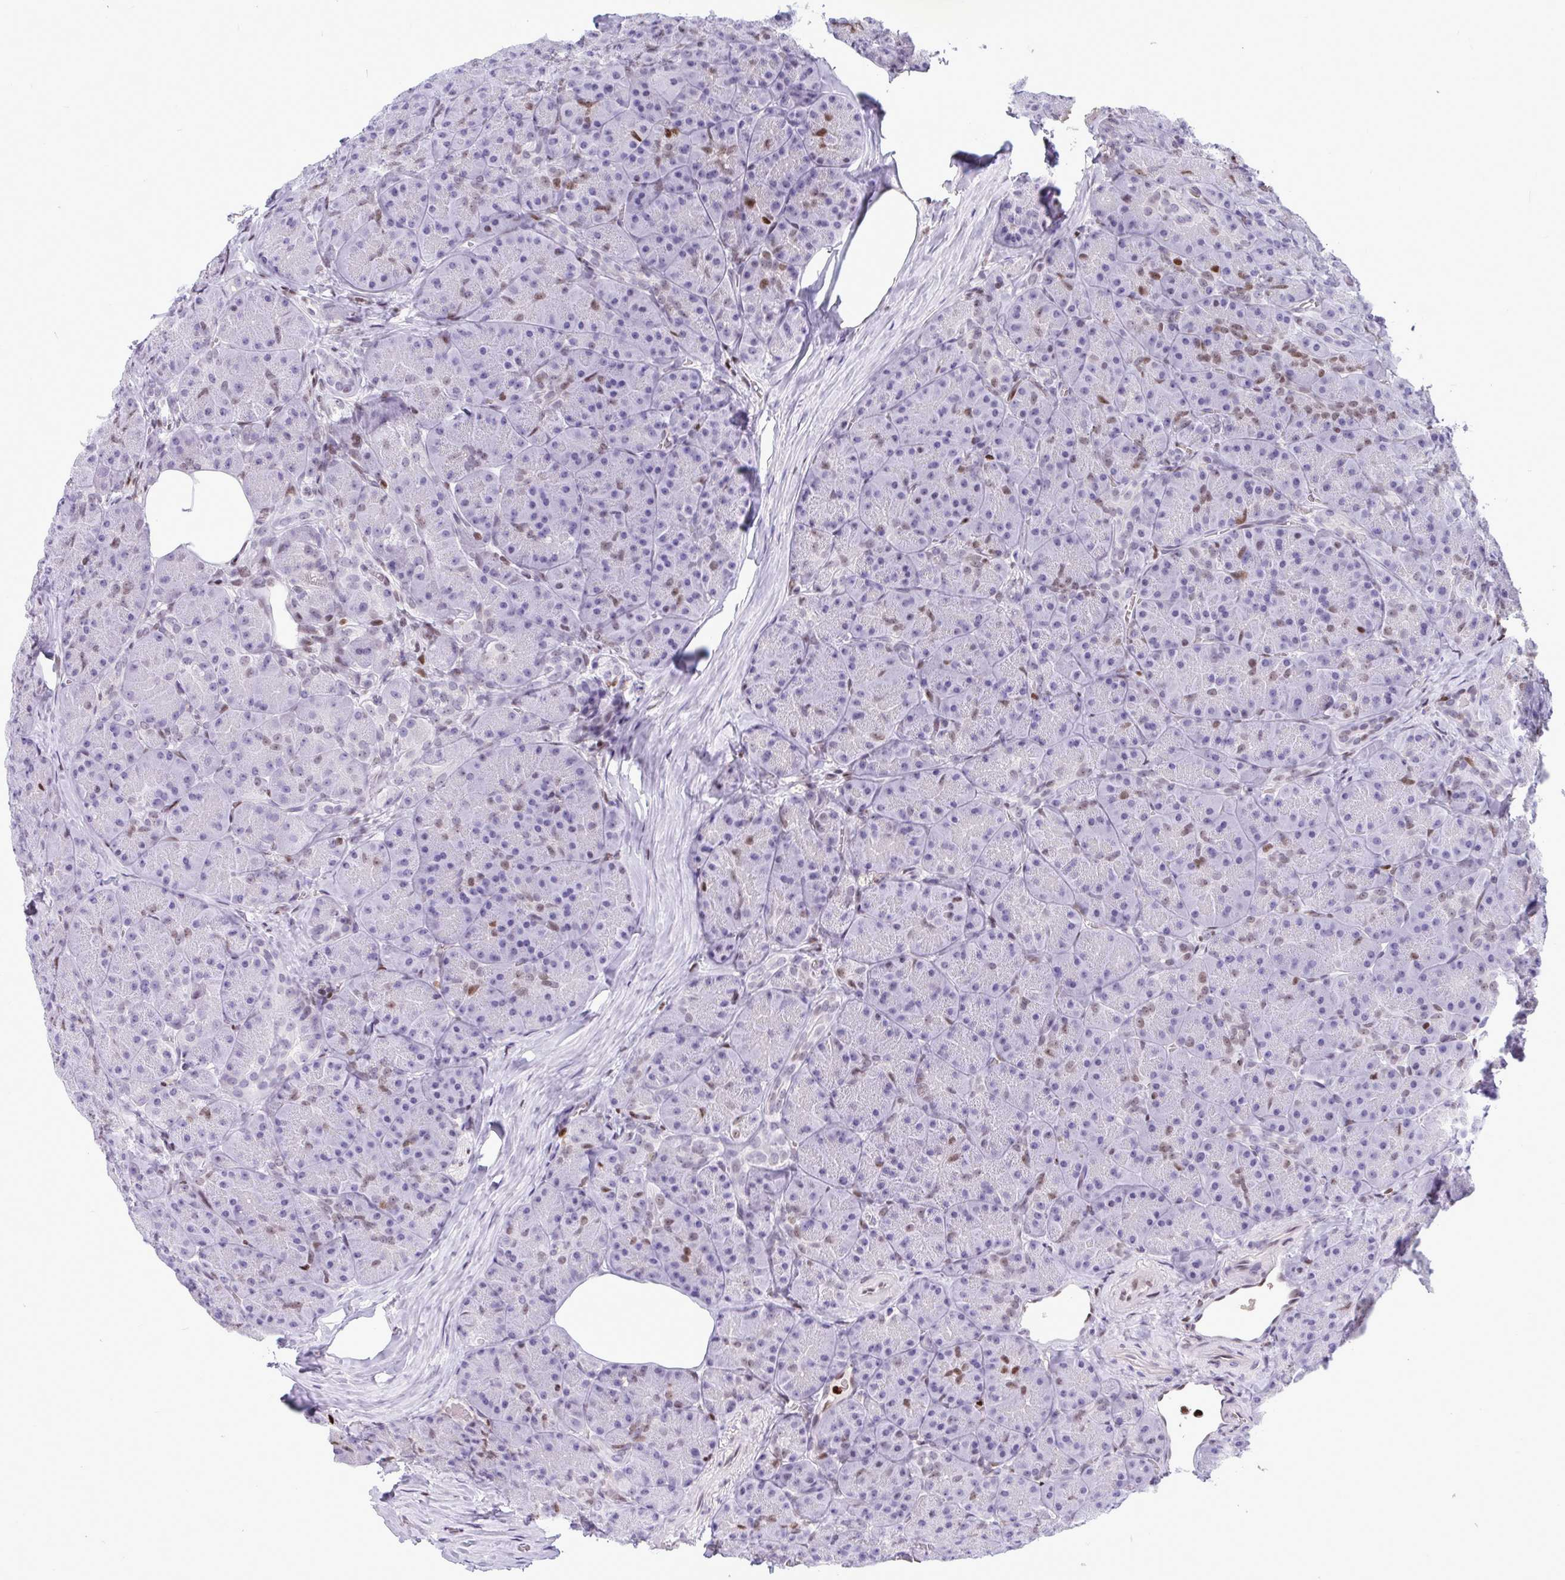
{"staining": {"intensity": "moderate", "quantity": "<25%", "location": "nuclear"}, "tissue": "pancreas", "cell_type": "Exocrine glandular cells", "image_type": "normal", "snomed": [{"axis": "morphology", "description": "Normal tissue, NOS"}, {"axis": "topography", "description": "Pancreas"}], "caption": "Approximately <25% of exocrine glandular cells in normal human pancreas reveal moderate nuclear protein positivity as visualized by brown immunohistochemical staining.", "gene": "HMGB2", "patient": {"sex": "male", "age": 57}}